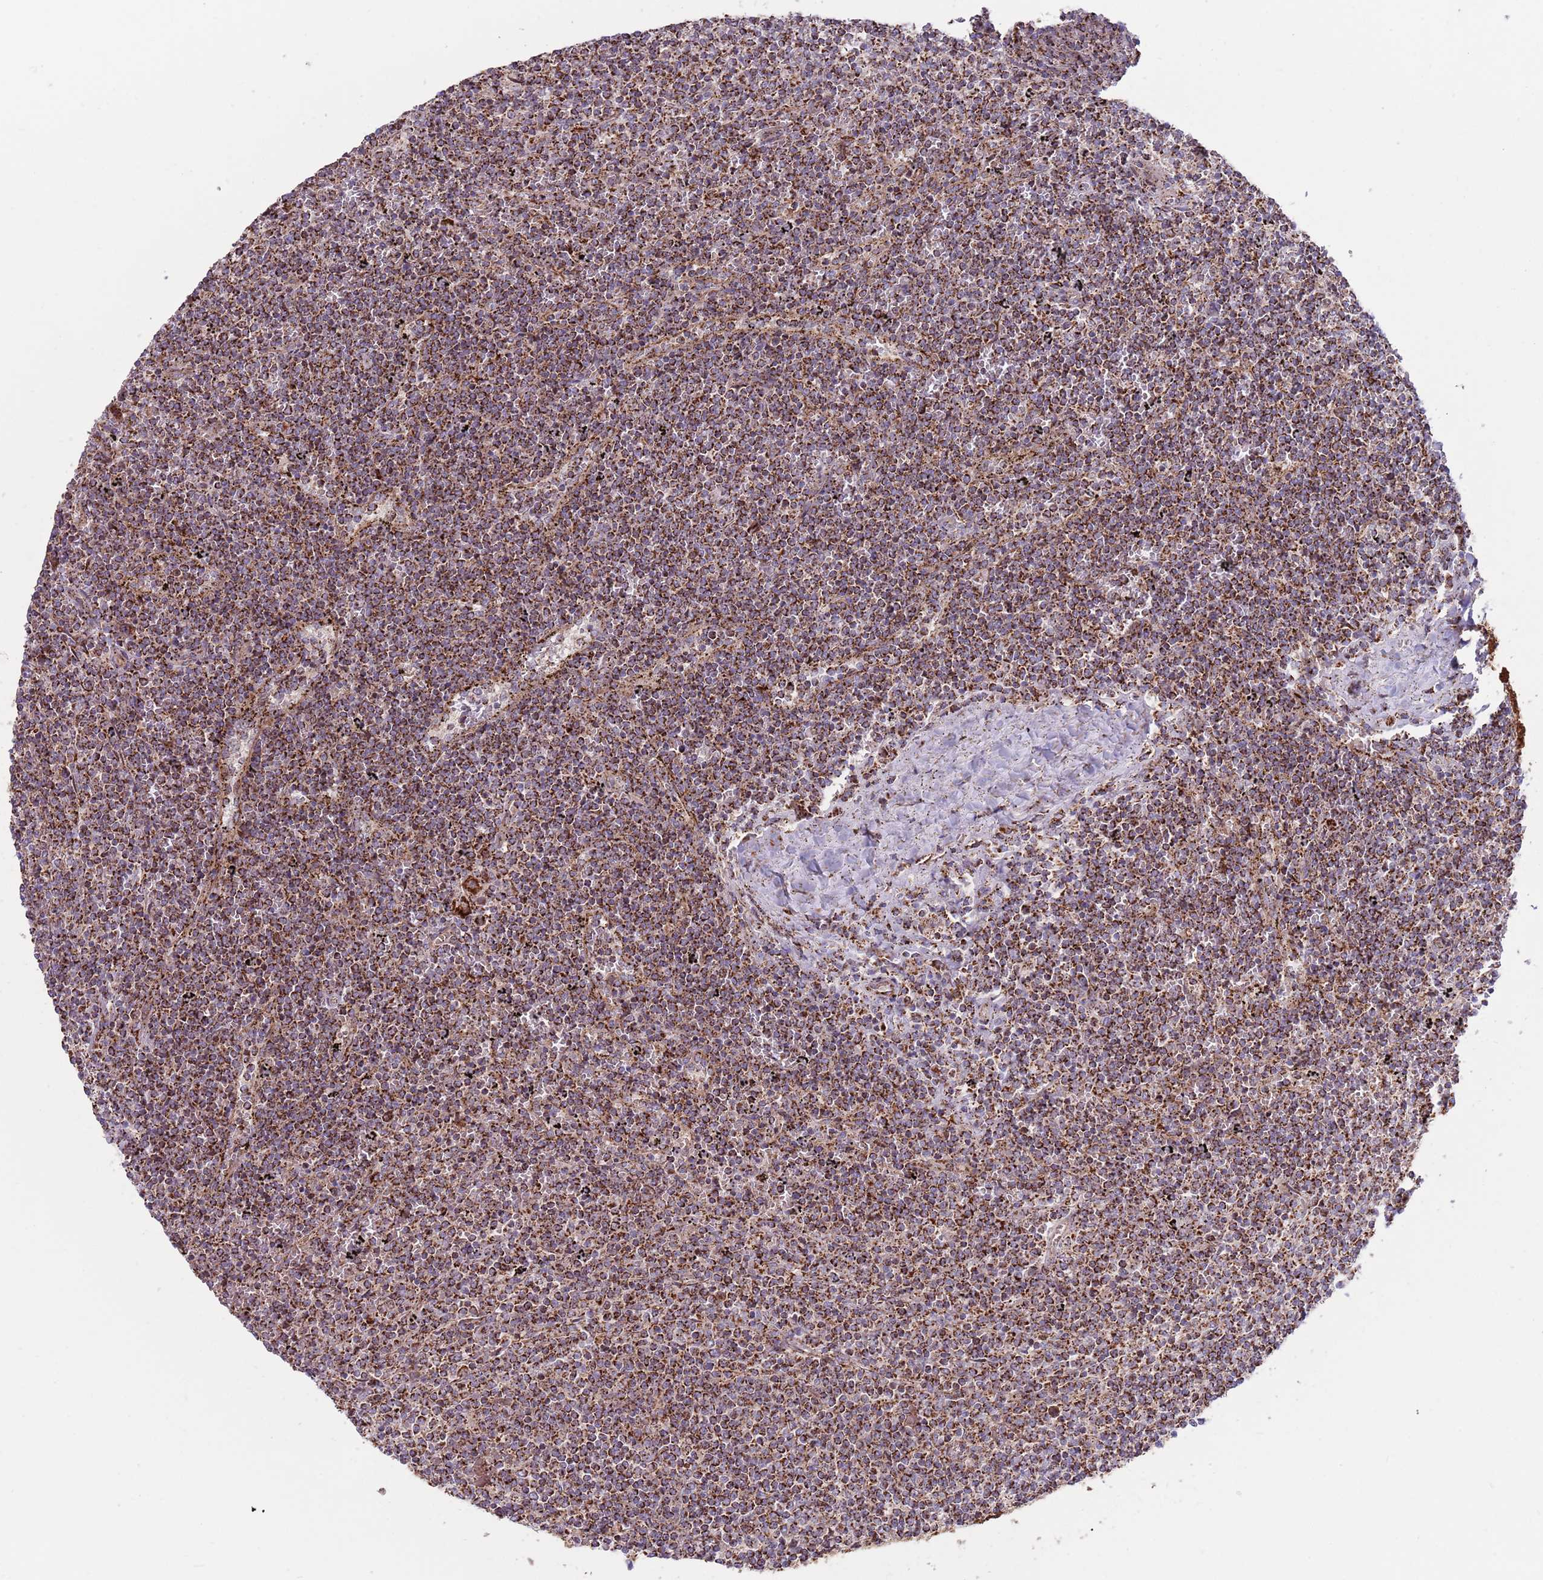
{"staining": {"intensity": "strong", "quantity": "25%-75%", "location": "cytoplasmic/membranous"}, "tissue": "lymphoma", "cell_type": "Tumor cells", "image_type": "cancer", "snomed": [{"axis": "morphology", "description": "Malignant lymphoma, non-Hodgkin's type, Low grade"}, {"axis": "topography", "description": "Spleen"}], "caption": "Immunohistochemistry (IHC) photomicrograph of human lymphoma stained for a protein (brown), which reveals high levels of strong cytoplasmic/membranous expression in approximately 25%-75% of tumor cells.", "gene": "ATP5PD", "patient": {"sex": "female", "age": 50}}